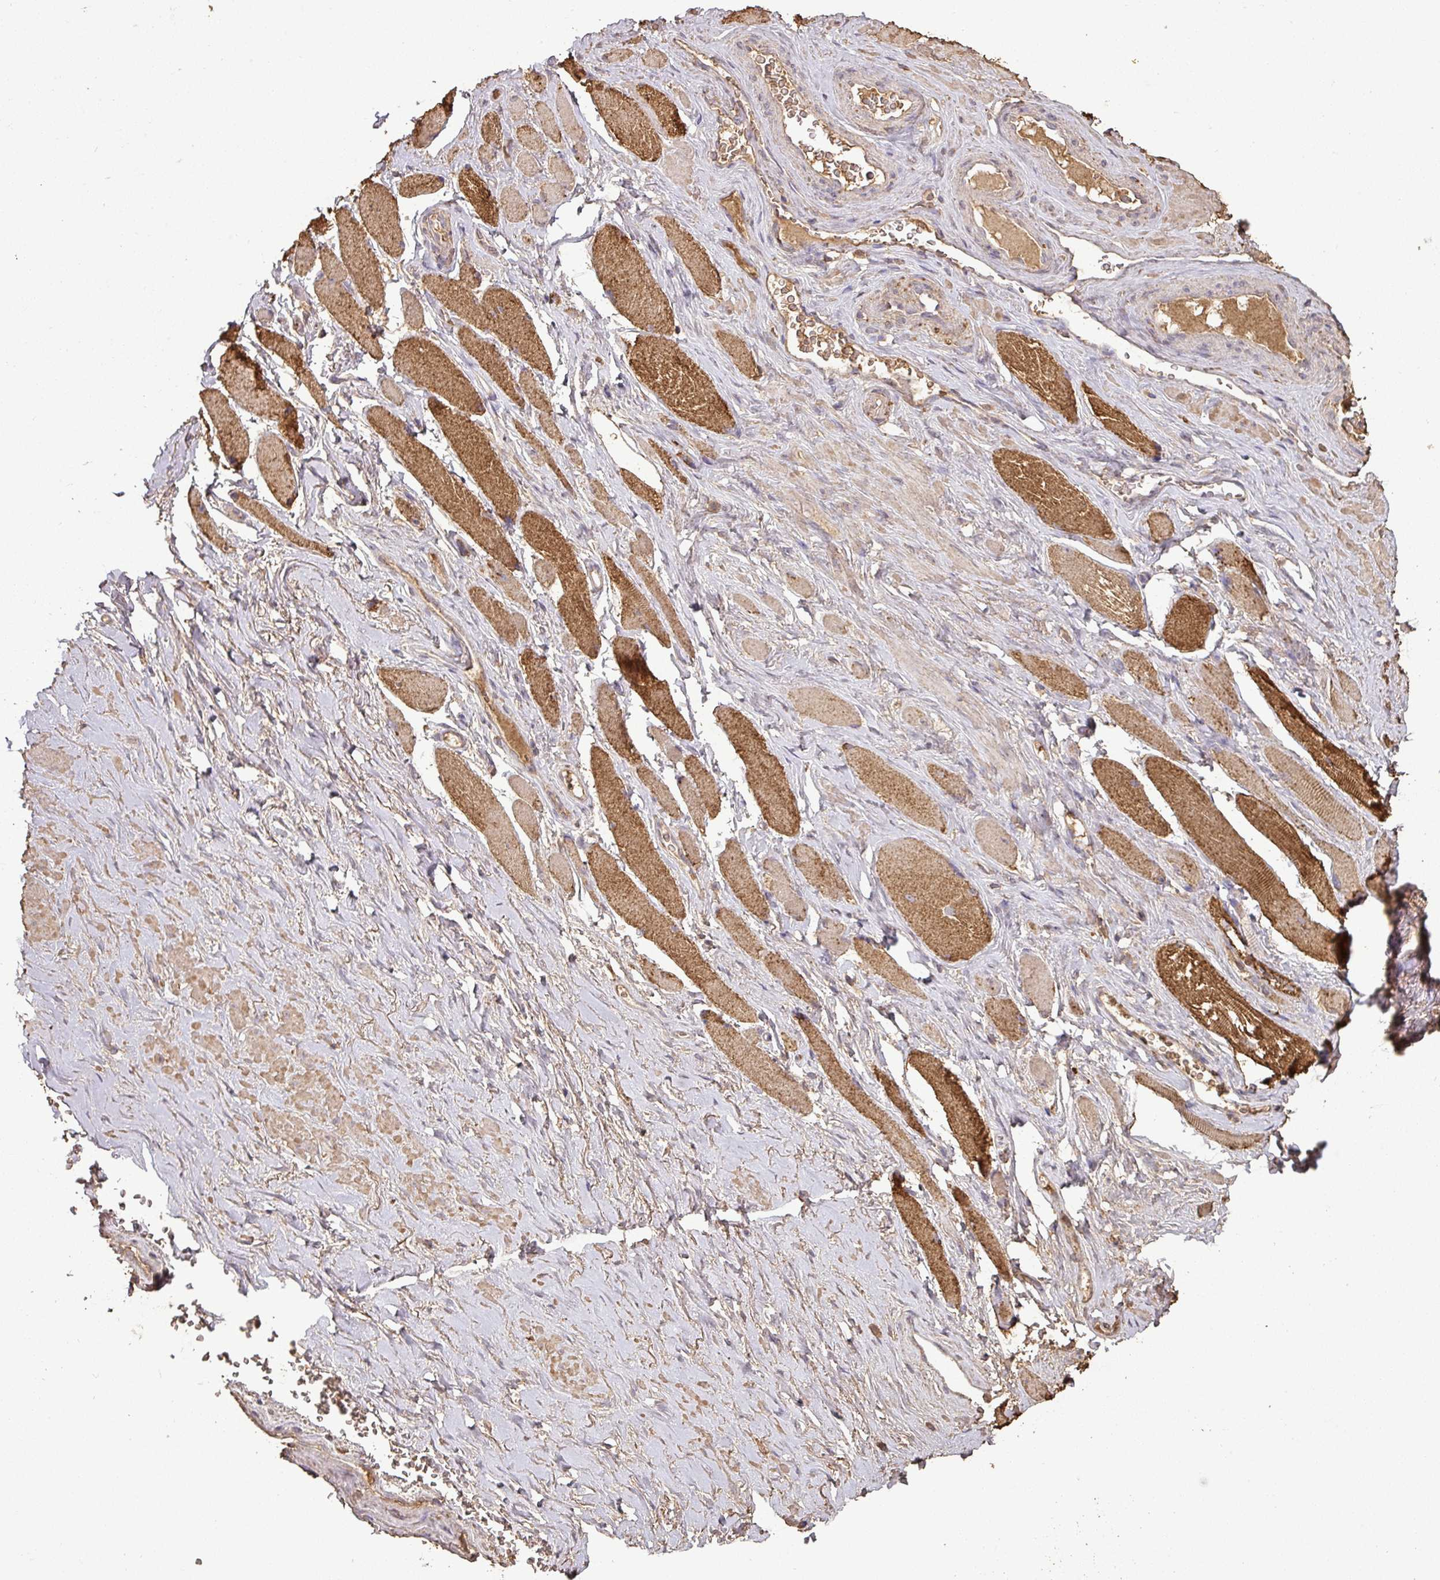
{"staining": {"intensity": "weak", "quantity": ">75%", "location": "cytoplasmic/membranous"}, "tissue": "adipose tissue", "cell_type": "Adipocytes", "image_type": "normal", "snomed": [{"axis": "morphology", "description": "Normal tissue, NOS"}, {"axis": "topography", "description": "Prostate"}, {"axis": "topography", "description": "Peripheral nerve tissue"}], "caption": "This is a photomicrograph of immunohistochemistry (IHC) staining of normal adipose tissue, which shows weak positivity in the cytoplasmic/membranous of adipocytes.", "gene": "ATAT1", "patient": {"sex": "male", "age": 61}}